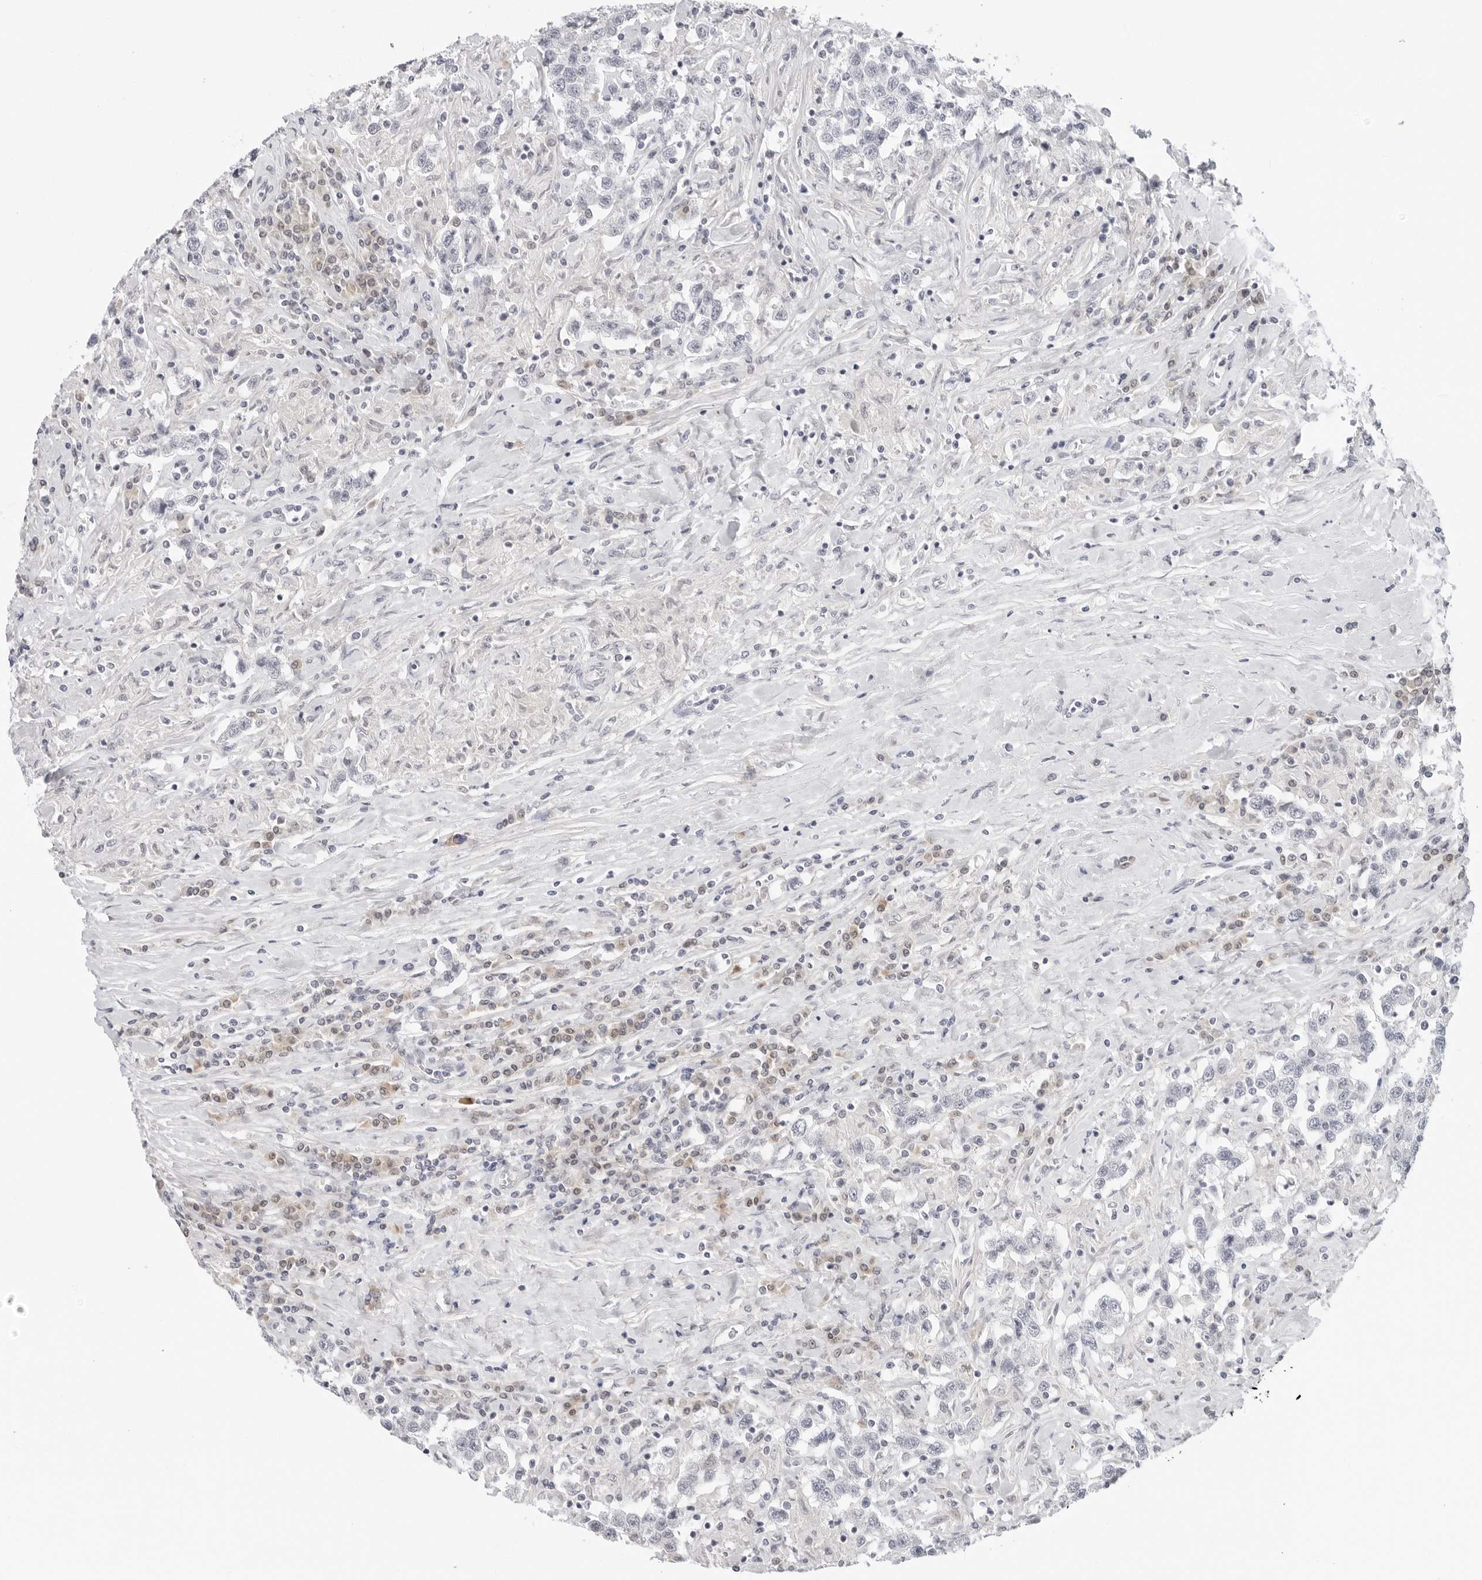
{"staining": {"intensity": "negative", "quantity": "none", "location": "none"}, "tissue": "testis cancer", "cell_type": "Tumor cells", "image_type": "cancer", "snomed": [{"axis": "morphology", "description": "Seminoma, NOS"}, {"axis": "topography", "description": "Testis"}], "caption": "Seminoma (testis) stained for a protein using immunohistochemistry shows no expression tumor cells.", "gene": "EDN2", "patient": {"sex": "male", "age": 41}}